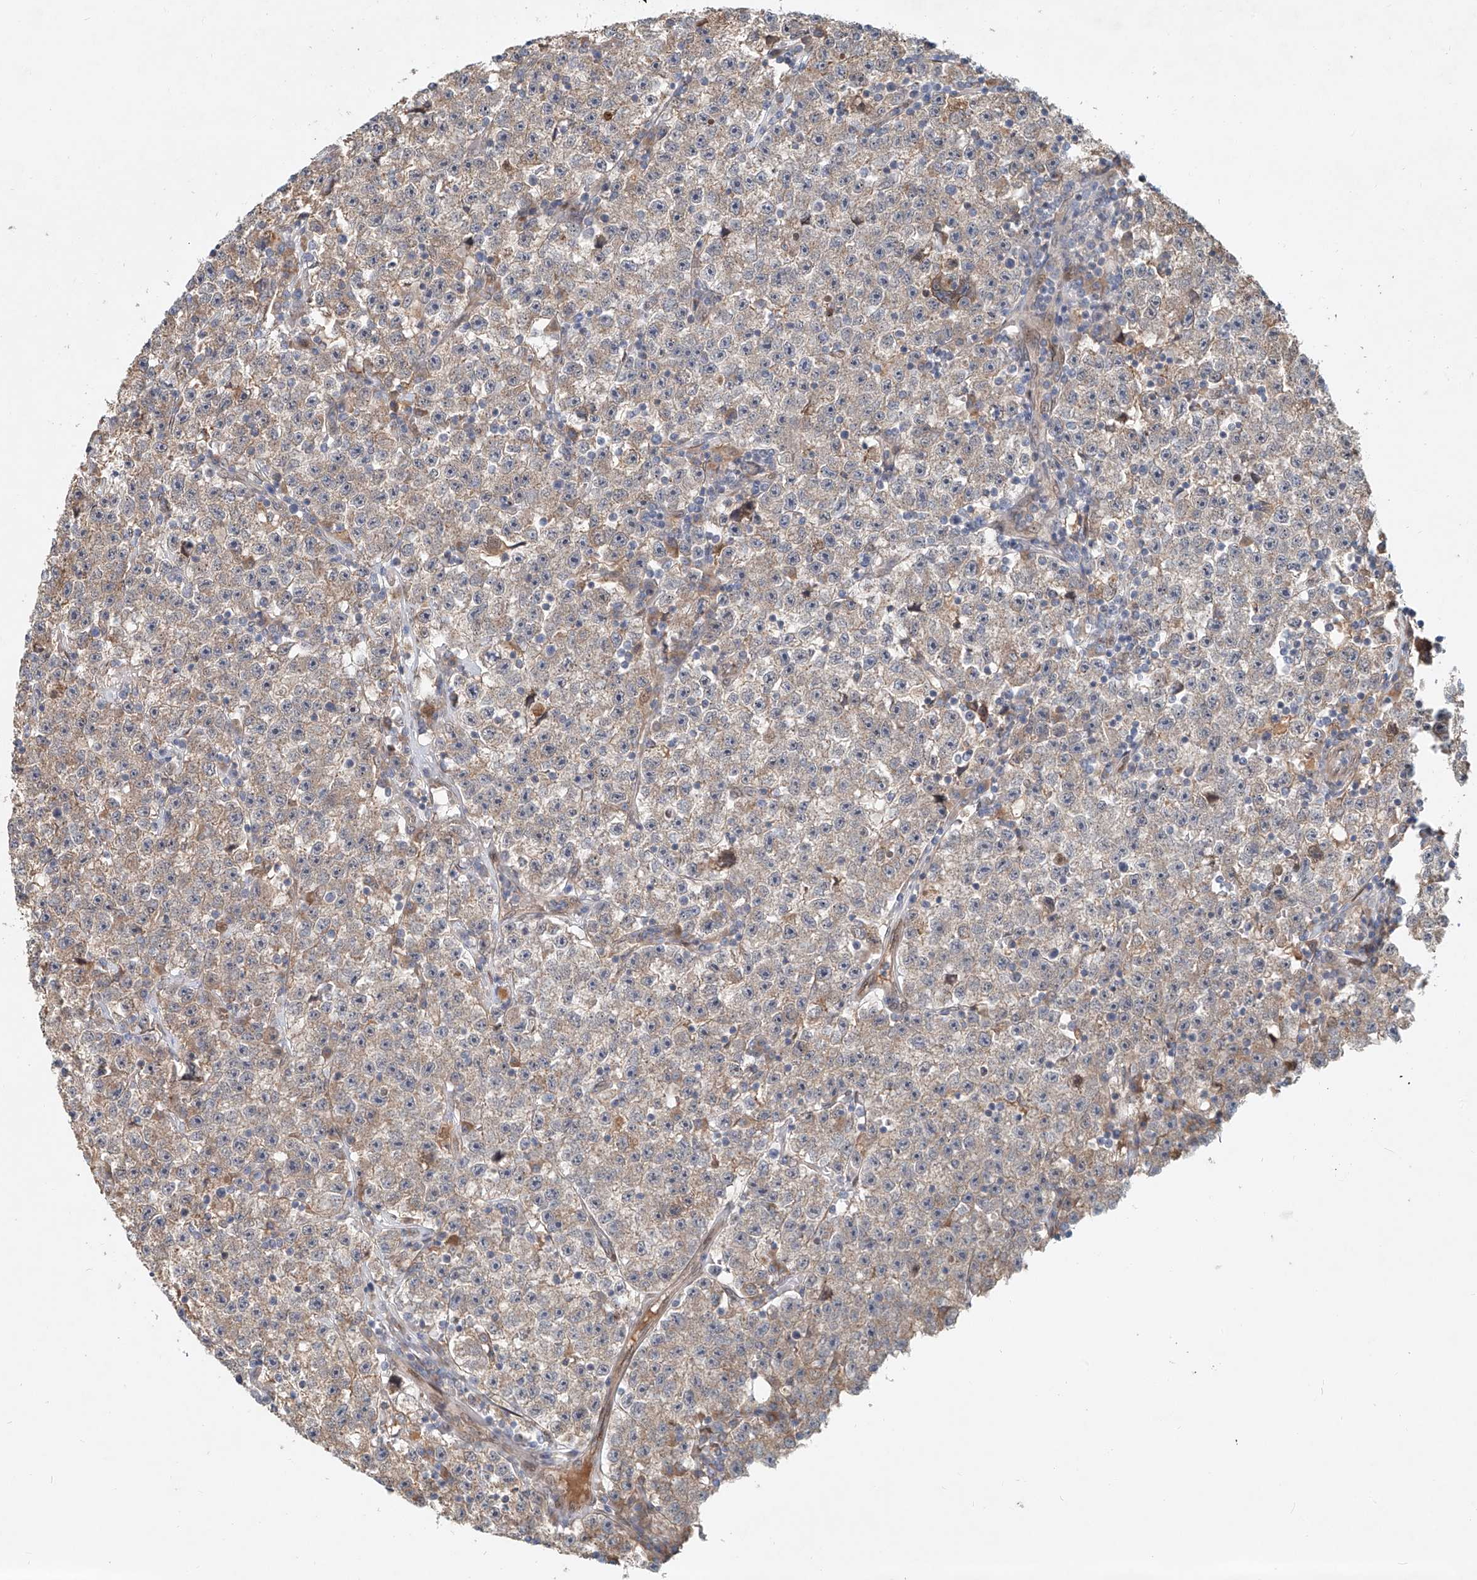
{"staining": {"intensity": "weak", "quantity": "25%-75%", "location": "cytoplasmic/membranous"}, "tissue": "testis cancer", "cell_type": "Tumor cells", "image_type": "cancer", "snomed": [{"axis": "morphology", "description": "Seminoma, NOS"}, {"axis": "topography", "description": "Testis"}], "caption": "DAB immunohistochemical staining of human testis cancer (seminoma) displays weak cytoplasmic/membranous protein staining in about 25%-75% of tumor cells. (DAB (3,3'-diaminobenzidine) IHC with brightfield microscopy, high magnification).", "gene": "SASH1", "patient": {"sex": "male", "age": 22}}